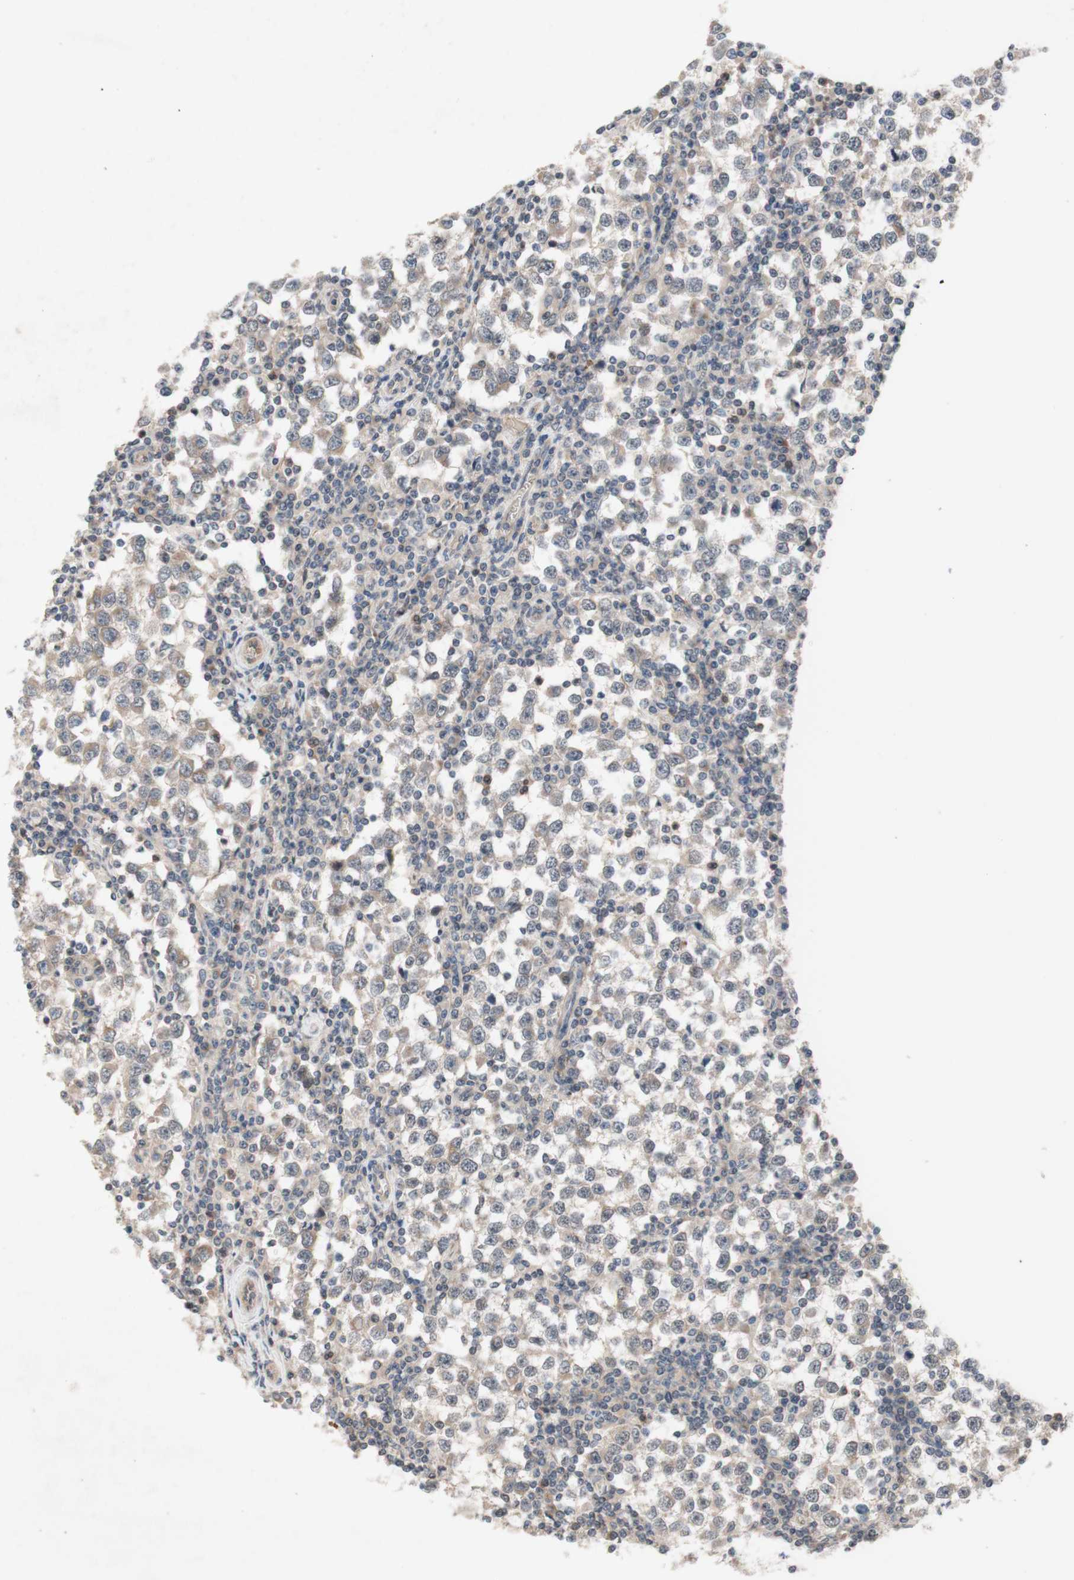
{"staining": {"intensity": "weak", "quantity": ">75%", "location": "cytoplasmic/membranous"}, "tissue": "testis cancer", "cell_type": "Tumor cells", "image_type": "cancer", "snomed": [{"axis": "morphology", "description": "Seminoma, NOS"}, {"axis": "topography", "description": "Testis"}], "caption": "Protein staining of testis cancer (seminoma) tissue demonstrates weak cytoplasmic/membranous positivity in about >75% of tumor cells. Nuclei are stained in blue.", "gene": "CD55", "patient": {"sex": "male", "age": 65}}